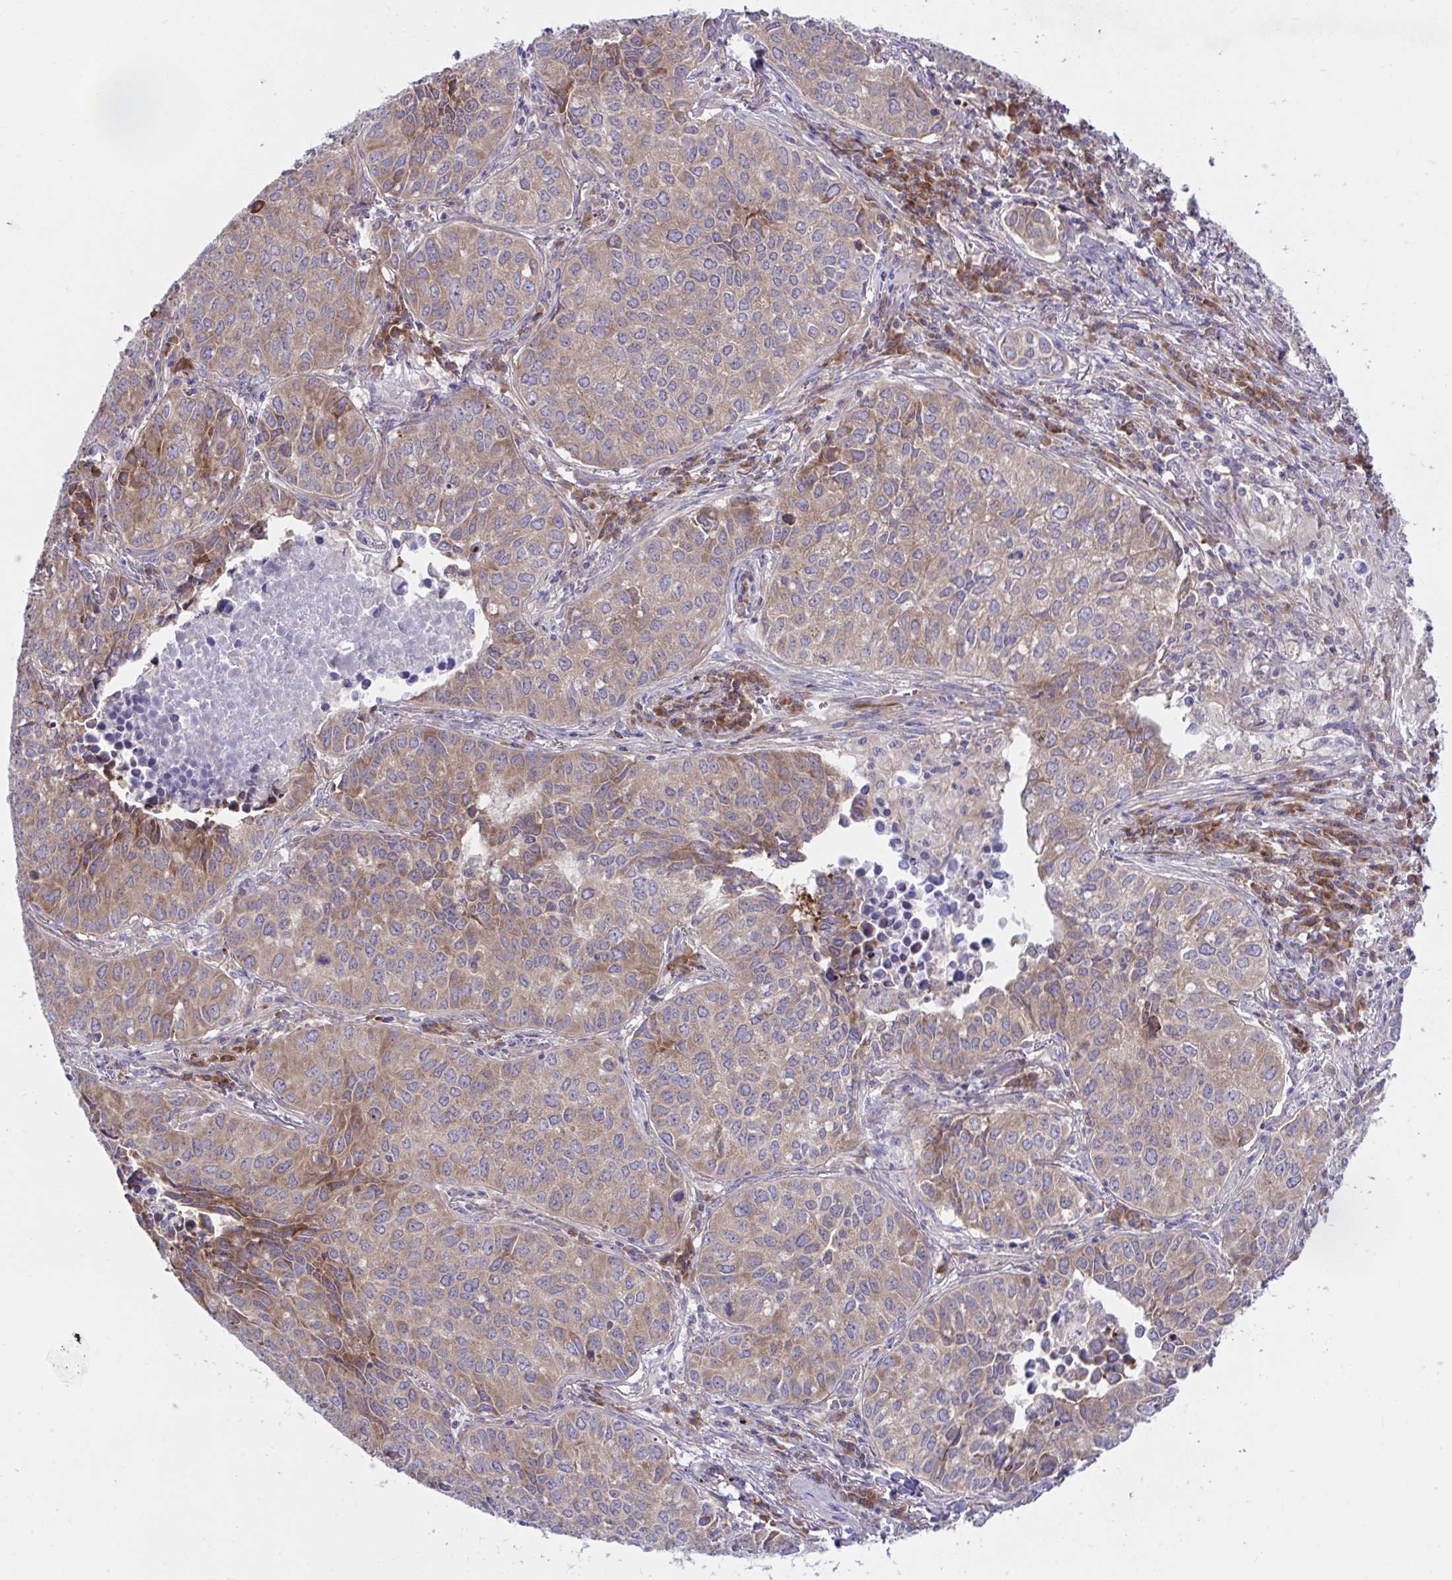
{"staining": {"intensity": "moderate", "quantity": ">75%", "location": "cytoplasmic/membranous"}, "tissue": "lung cancer", "cell_type": "Tumor cells", "image_type": "cancer", "snomed": [{"axis": "morphology", "description": "Adenocarcinoma, NOS"}, {"axis": "topography", "description": "Lung"}], "caption": "Tumor cells display medium levels of moderate cytoplasmic/membranous positivity in about >75% of cells in lung adenocarcinoma.", "gene": "FAU", "patient": {"sex": "female", "age": 50}}